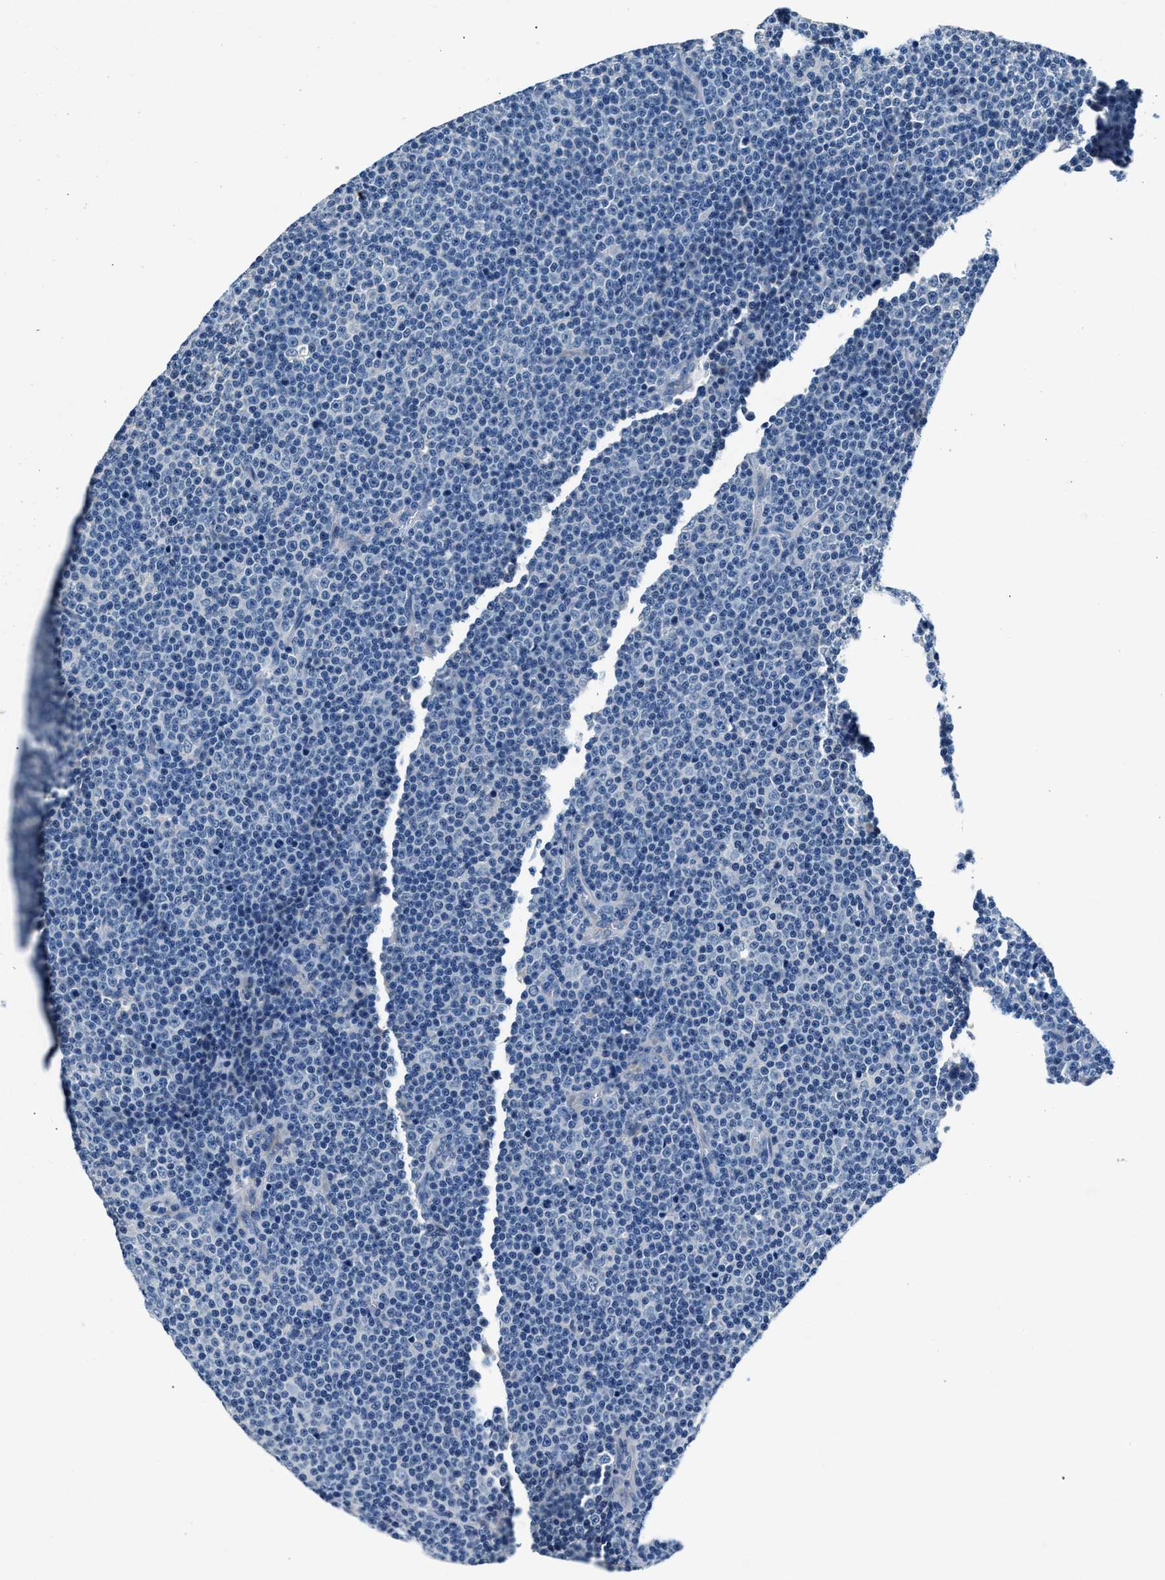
{"staining": {"intensity": "negative", "quantity": "none", "location": "none"}, "tissue": "lymphoma", "cell_type": "Tumor cells", "image_type": "cancer", "snomed": [{"axis": "morphology", "description": "Malignant lymphoma, non-Hodgkin's type, Low grade"}, {"axis": "topography", "description": "Lymph node"}], "caption": "The immunohistochemistry (IHC) histopathology image has no significant positivity in tumor cells of lymphoma tissue.", "gene": "DENND6B", "patient": {"sex": "female", "age": 67}}